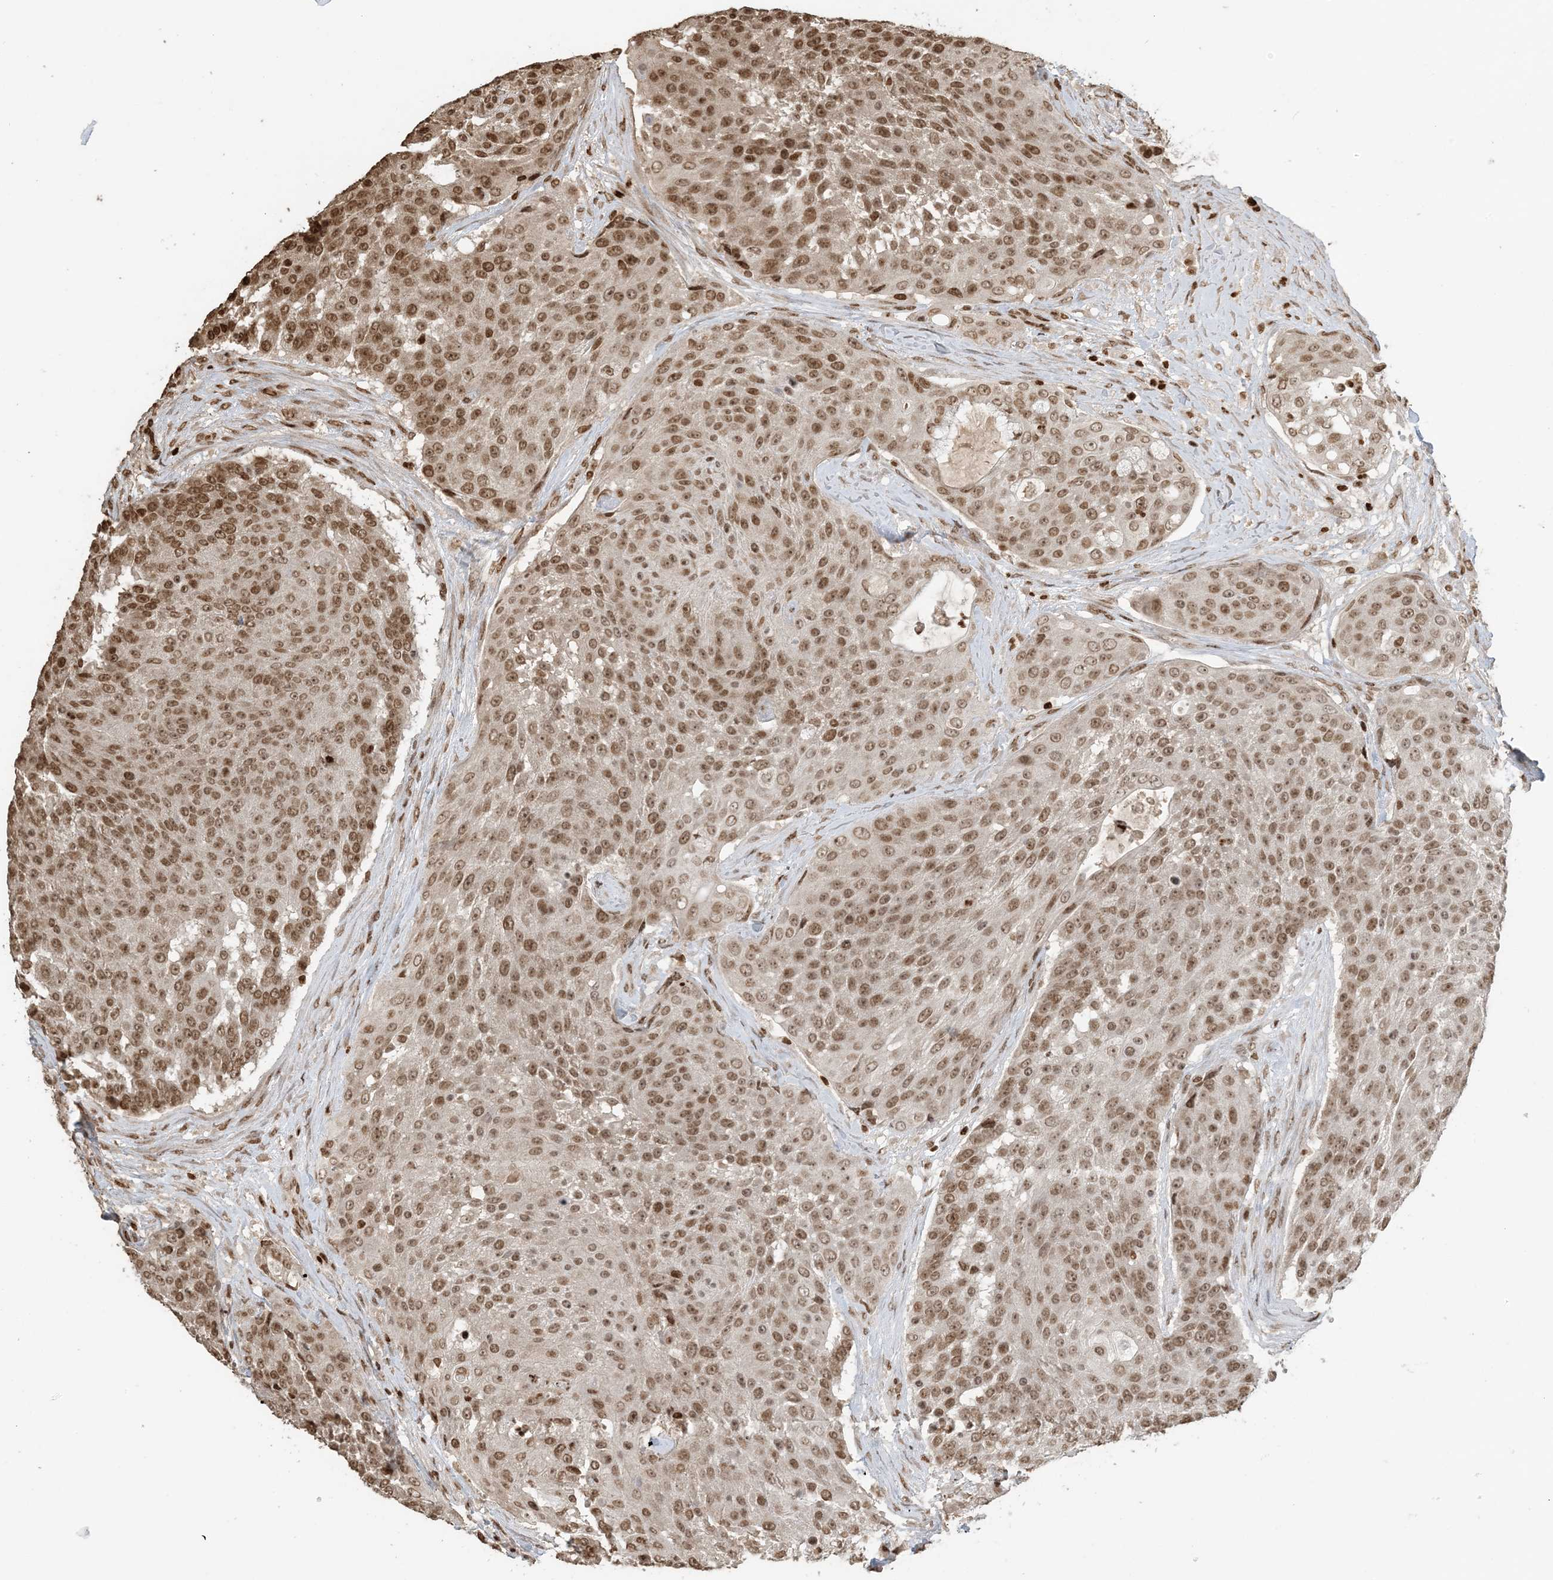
{"staining": {"intensity": "moderate", "quantity": ">75%", "location": "nuclear"}, "tissue": "urothelial cancer", "cell_type": "Tumor cells", "image_type": "cancer", "snomed": [{"axis": "morphology", "description": "Urothelial carcinoma, High grade"}, {"axis": "topography", "description": "Urinary bladder"}], "caption": "Protein analysis of urothelial cancer tissue shows moderate nuclear positivity in about >75% of tumor cells. (Stains: DAB in brown, nuclei in blue, Microscopy: brightfield microscopy at high magnification).", "gene": "H3-3B", "patient": {"sex": "female", "age": 63}}